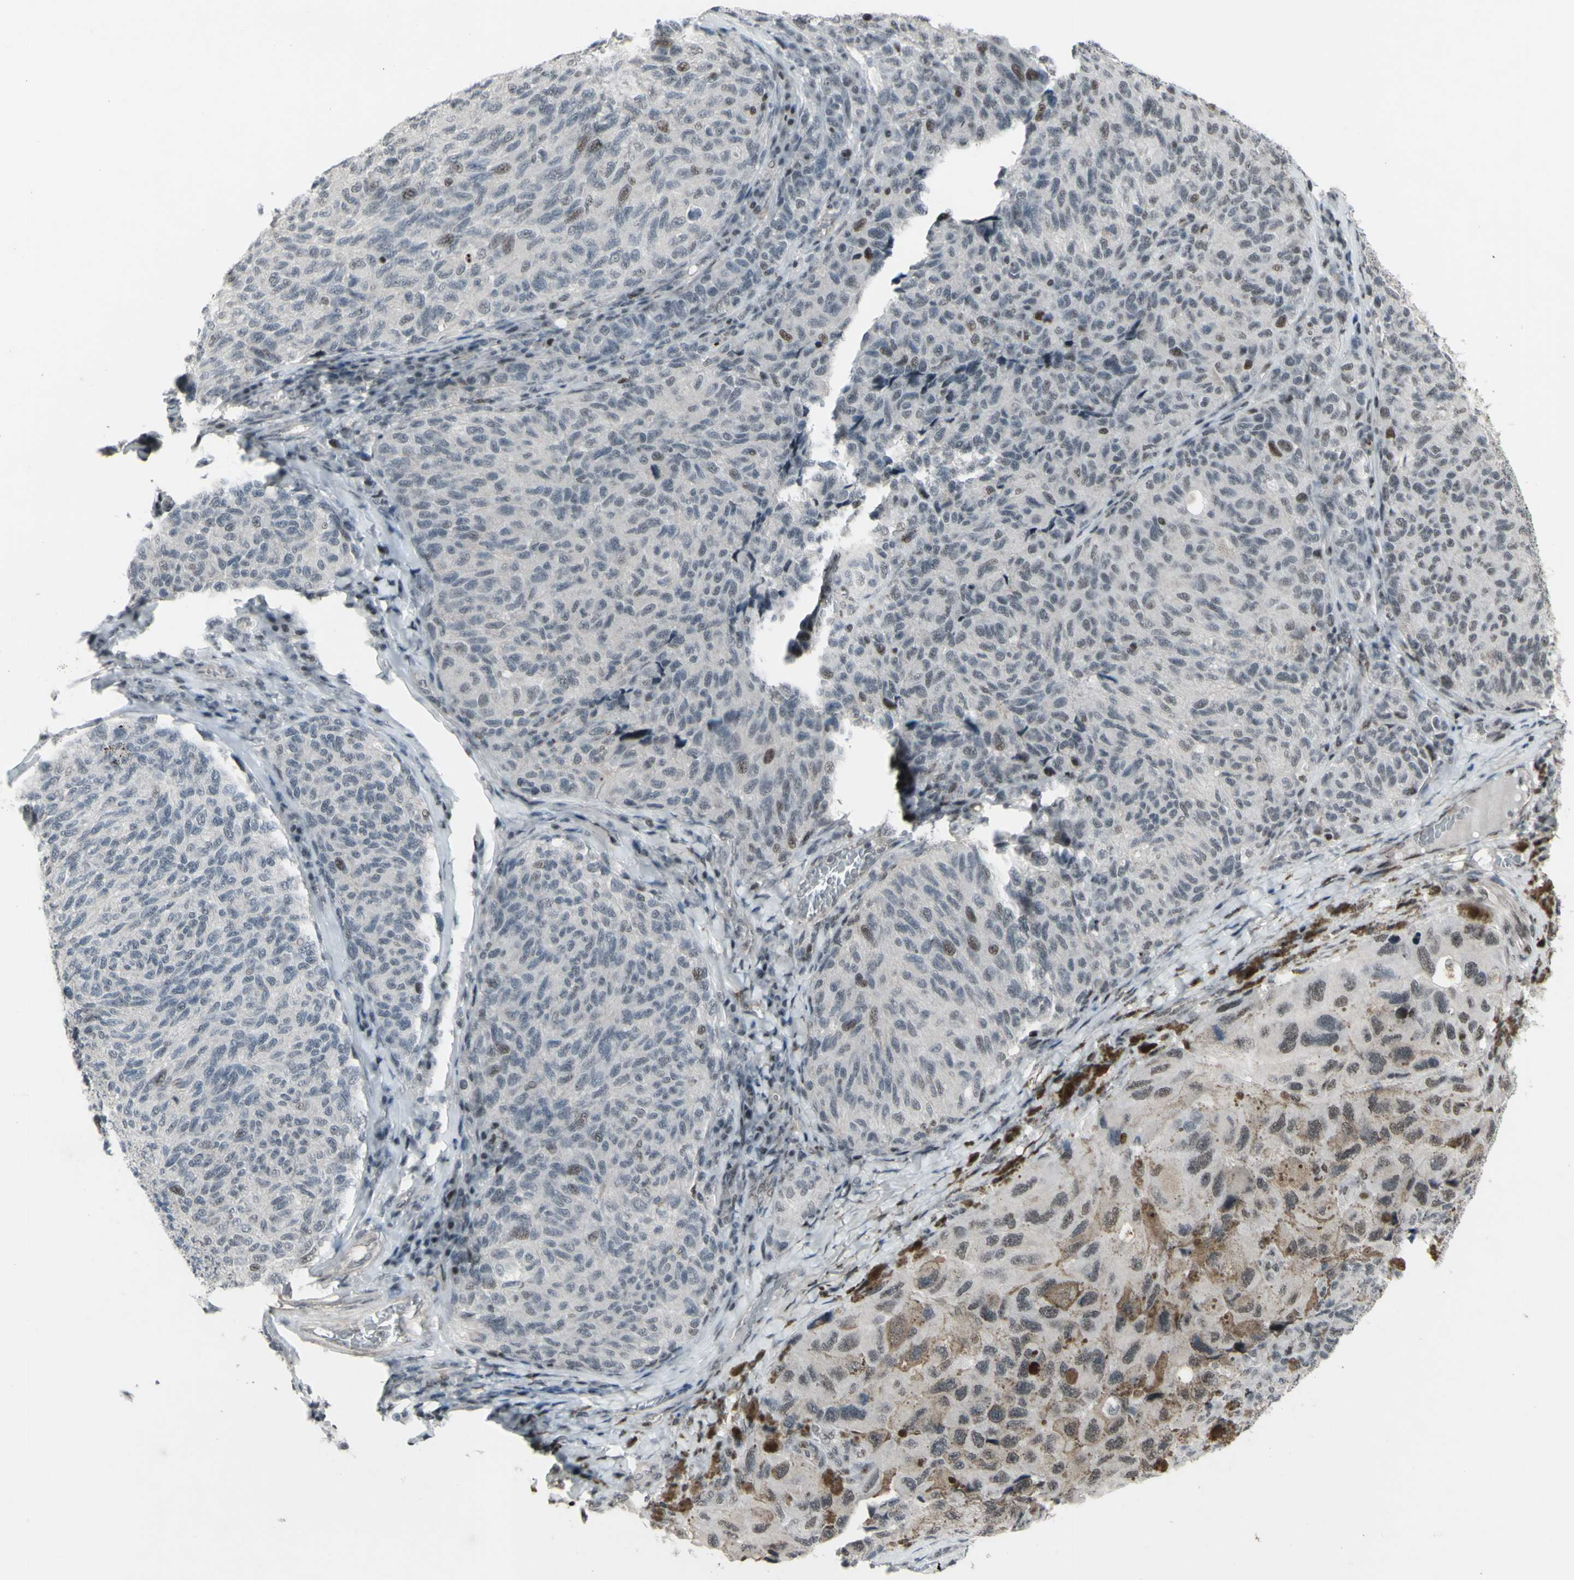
{"staining": {"intensity": "weak", "quantity": "<25%", "location": "nuclear"}, "tissue": "melanoma", "cell_type": "Tumor cells", "image_type": "cancer", "snomed": [{"axis": "morphology", "description": "Malignant melanoma, NOS"}, {"axis": "topography", "description": "Skin"}], "caption": "Photomicrograph shows no protein staining in tumor cells of malignant melanoma tissue. (DAB (3,3'-diaminobenzidine) IHC, high magnification).", "gene": "SUPT6H", "patient": {"sex": "female", "age": 73}}